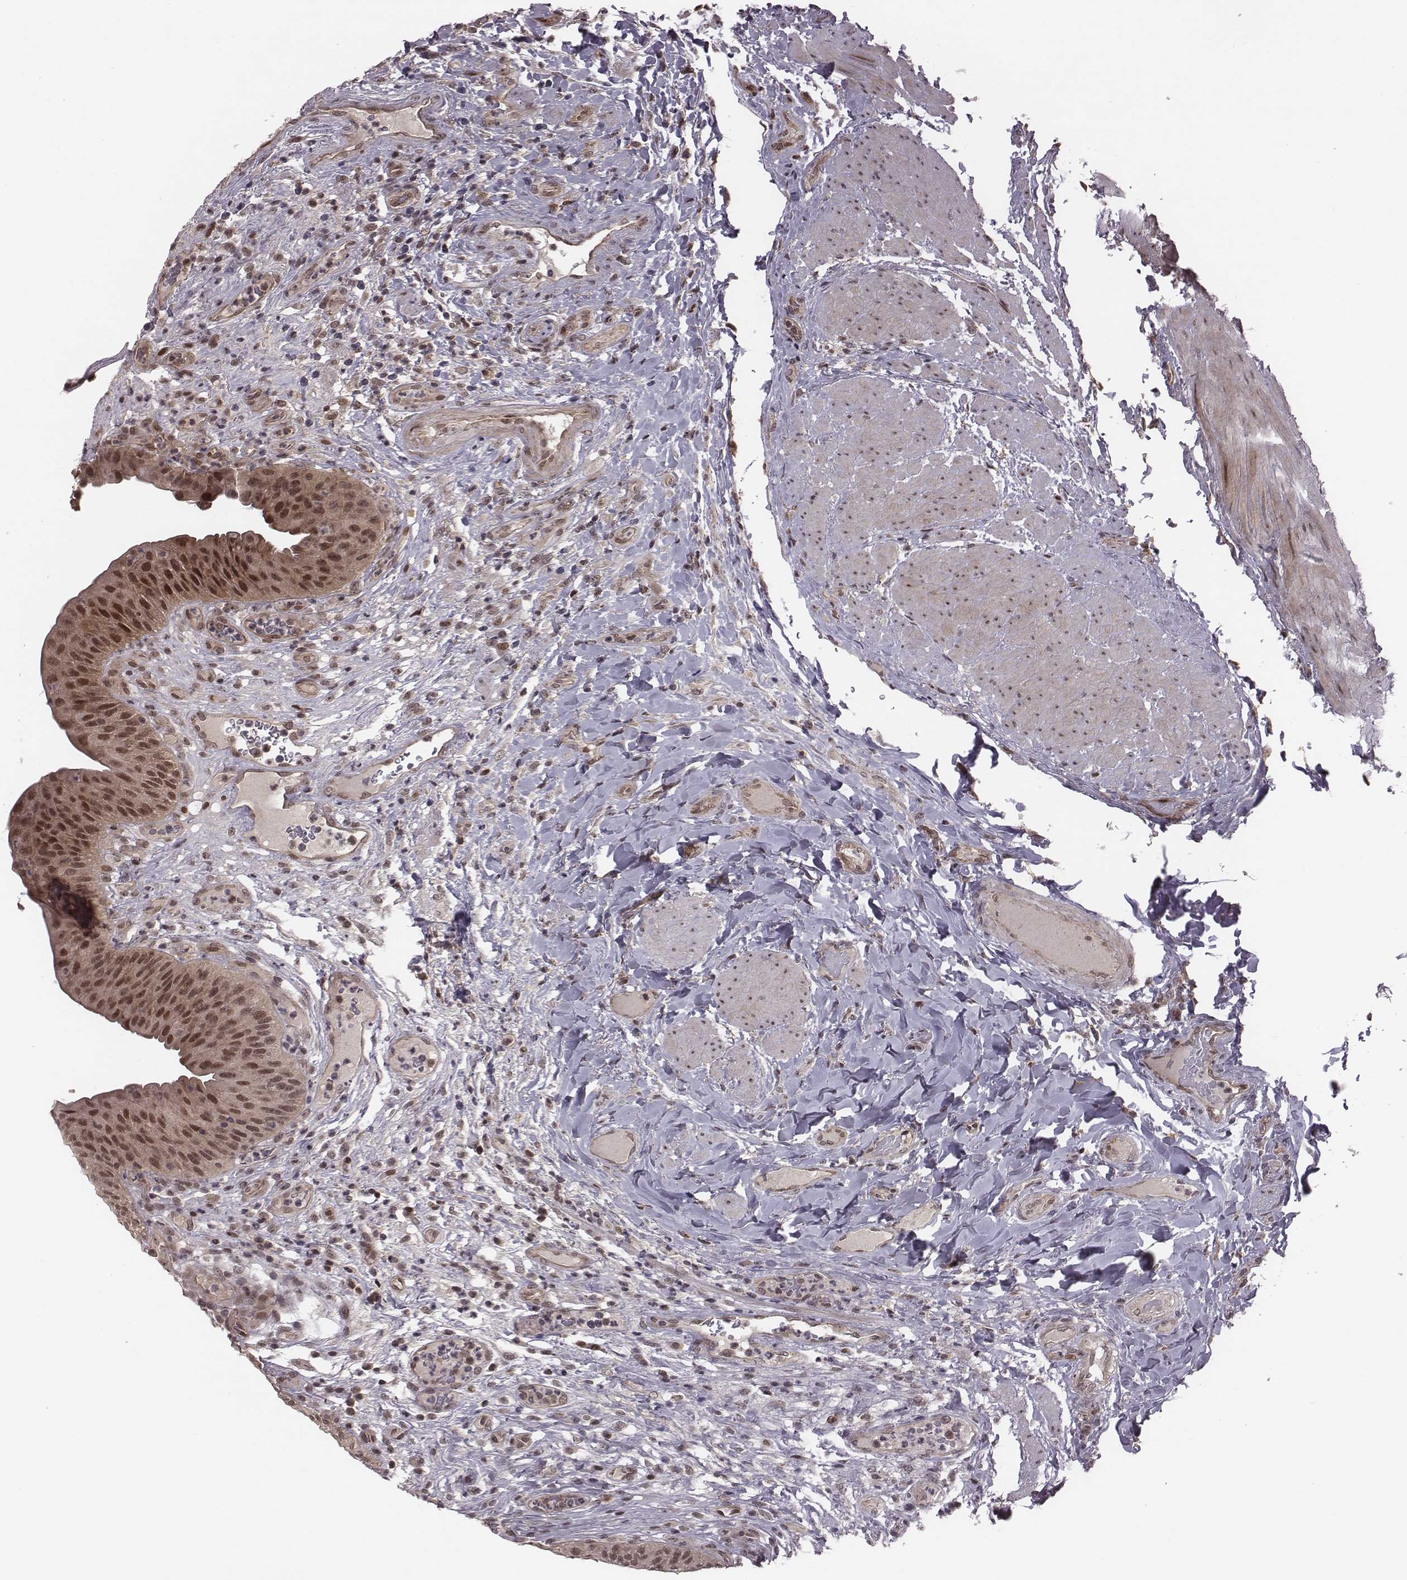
{"staining": {"intensity": "moderate", "quantity": ">75%", "location": "nuclear"}, "tissue": "urinary bladder", "cell_type": "Urothelial cells", "image_type": "normal", "snomed": [{"axis": "morphology", "description": "Normal tissue, NOS"}, {"axis": "topography", "description": "Urinary bladder"}], "caption": "The photomicrograph exhibits staining of benign urinary bladder, revealing moderate nuclear protein positivity (brown color) within urothelial cells. Using DAB (3,3'-diaminobenzidine) (brown) and hematoxylin (blue) stains, captured at high magnification using brightfield microscopy.", "gene": "RPL3", "patient": {"sex": "male", "age": 66}}